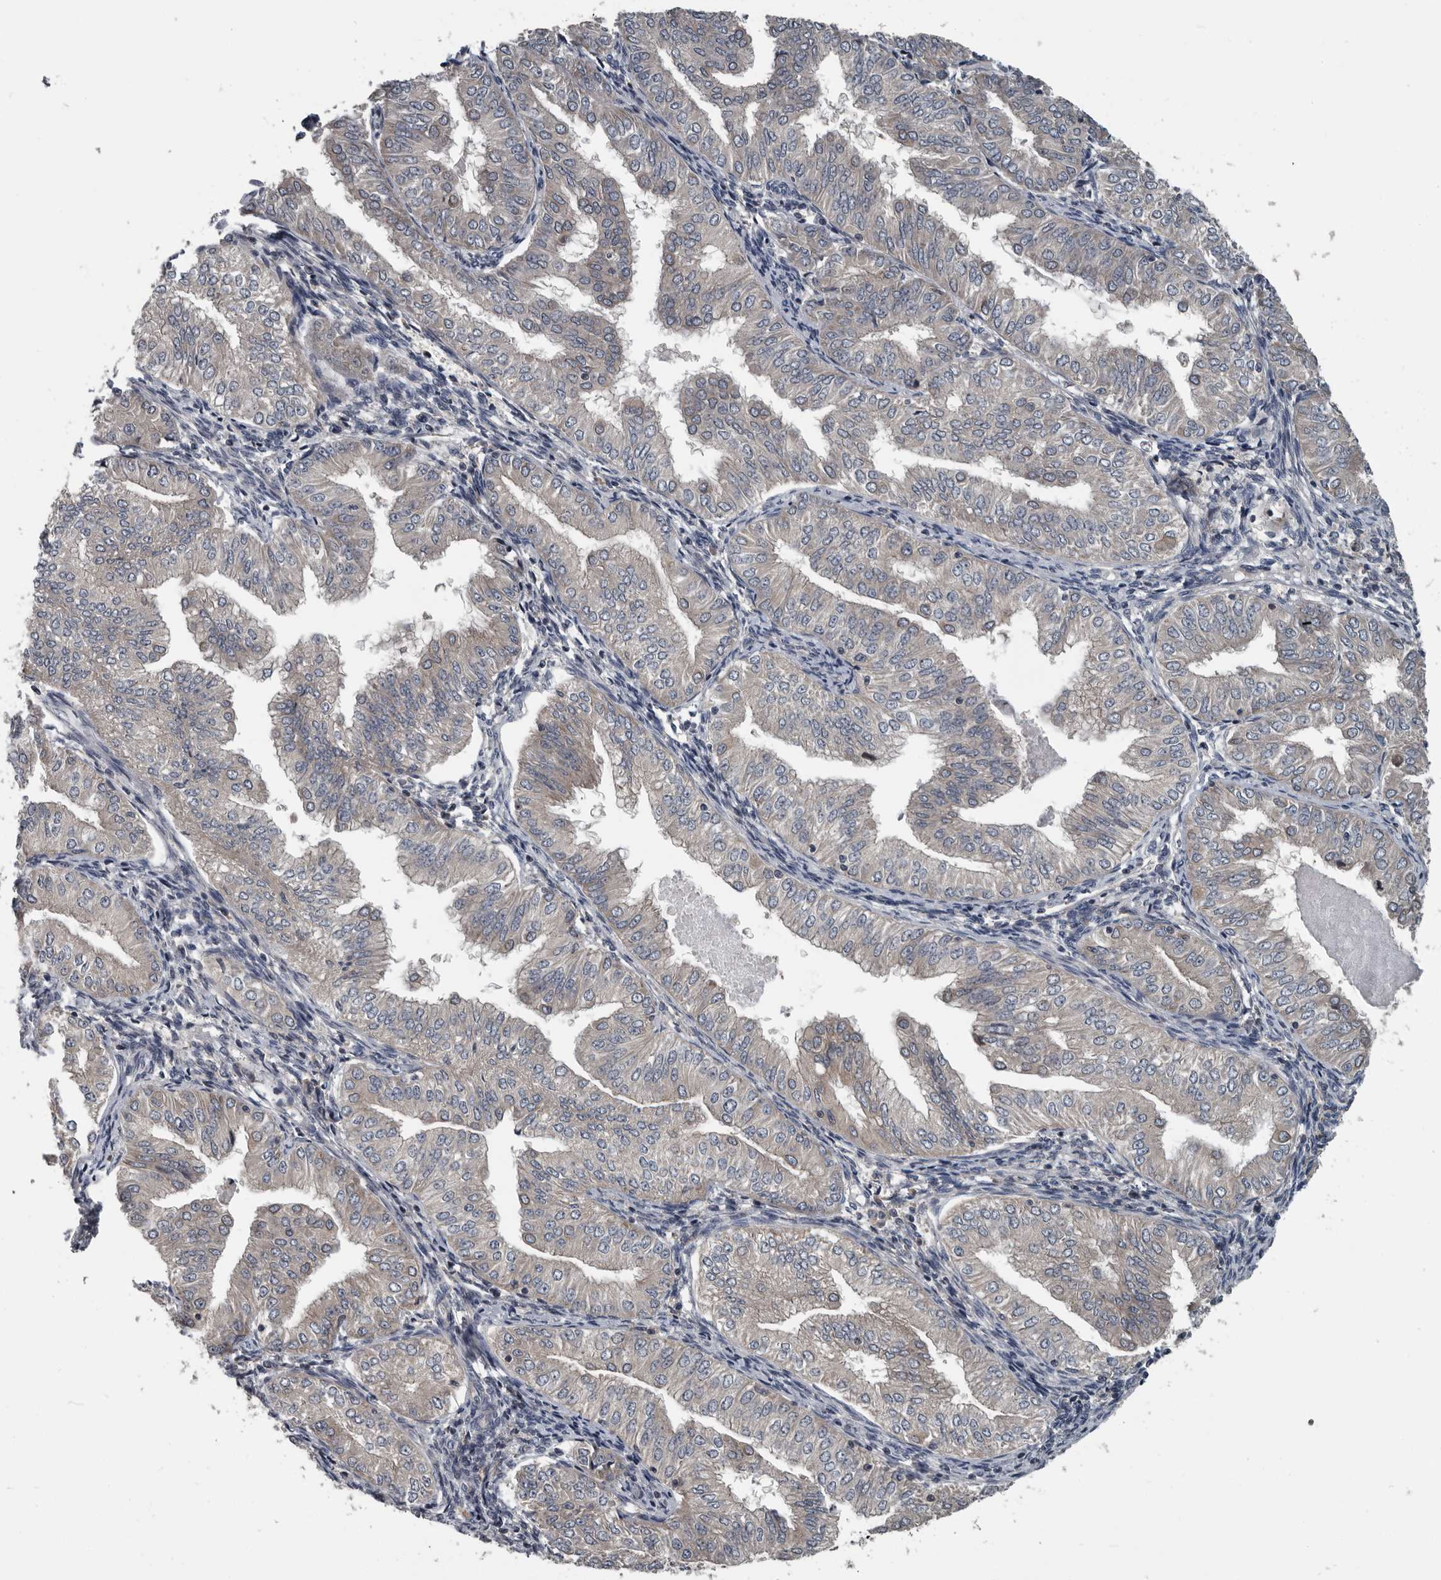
{"staining": {"intensity": "negative", "quantity": "none", "location": "none"}, "tissue": "endometrial cancer", "cell_type": "Tumor cells", "image_type": "cancer", "snomed": [{"axis": "morphology", "description": "Normal tissue, NOS"}, {"axis": "morphology", "description": "Adenocarcinoma, NOS"}, {"axis": "topography", "description": "Endometrium"}], "caption": "This is an immunohistochemistry photomicrograph of human endometrial cancer. There is no positivity in tumor cells.", "gene": "TMEM199", "patient": {"sex": "female", "age": 53}}